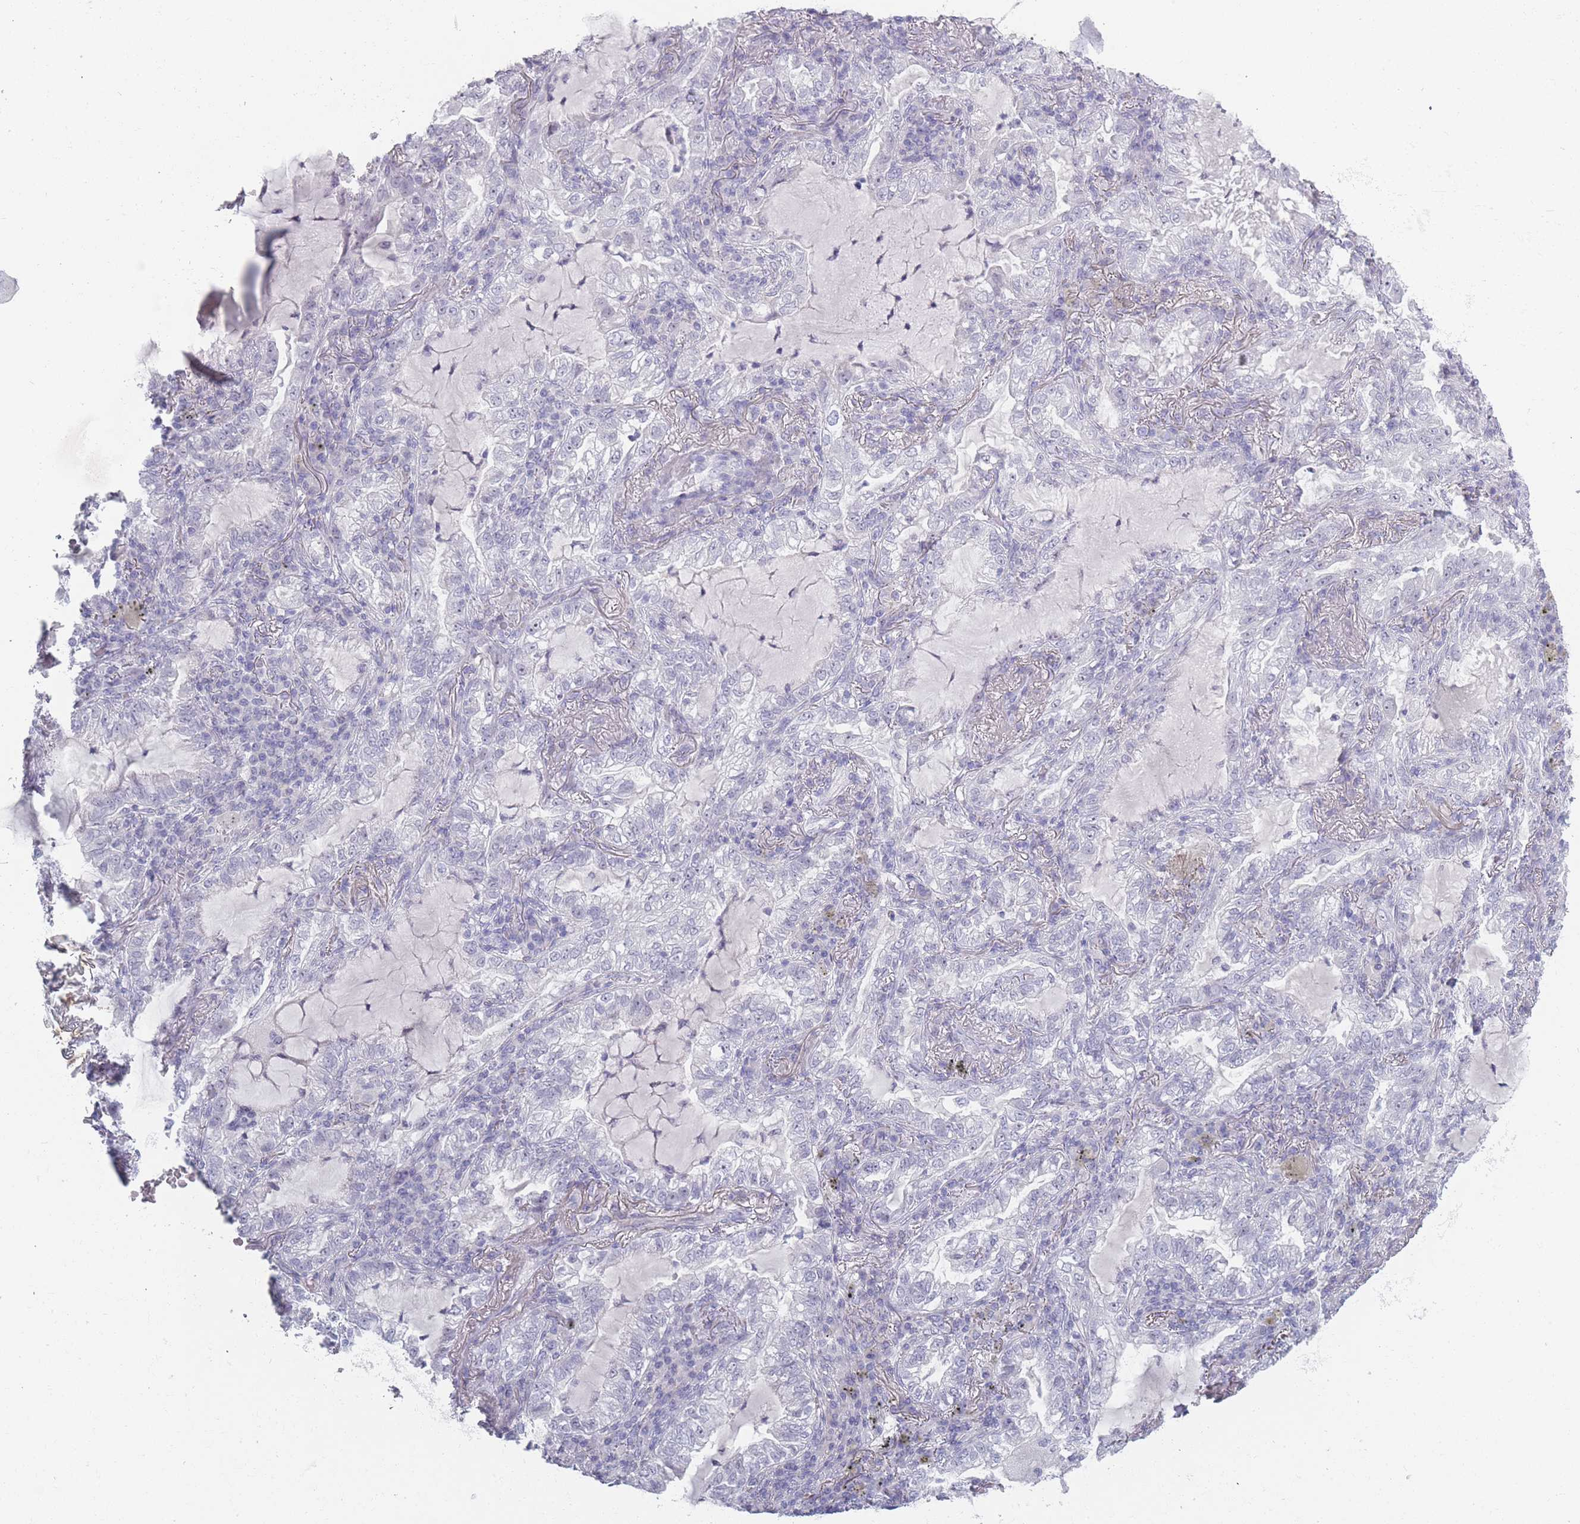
{"staining": {"intensity": "negative", "quantity": "none", "location": "none"}, "tissue": "lung cancer", "cell_type": "Tumor cells", "image_type": "cancer", "snomed": [{"axis": "morphology", "description": "Adenocarcinoma, NOS"}, {"axis": "topography", "description": "Lung"}], "caption": "Immunohistochemistry of lung cancer (adenocarcinoma) reveals no positivity in tumor cells.", "gene": "ROS1", "patient": {"sex": "female", "age": 73}}